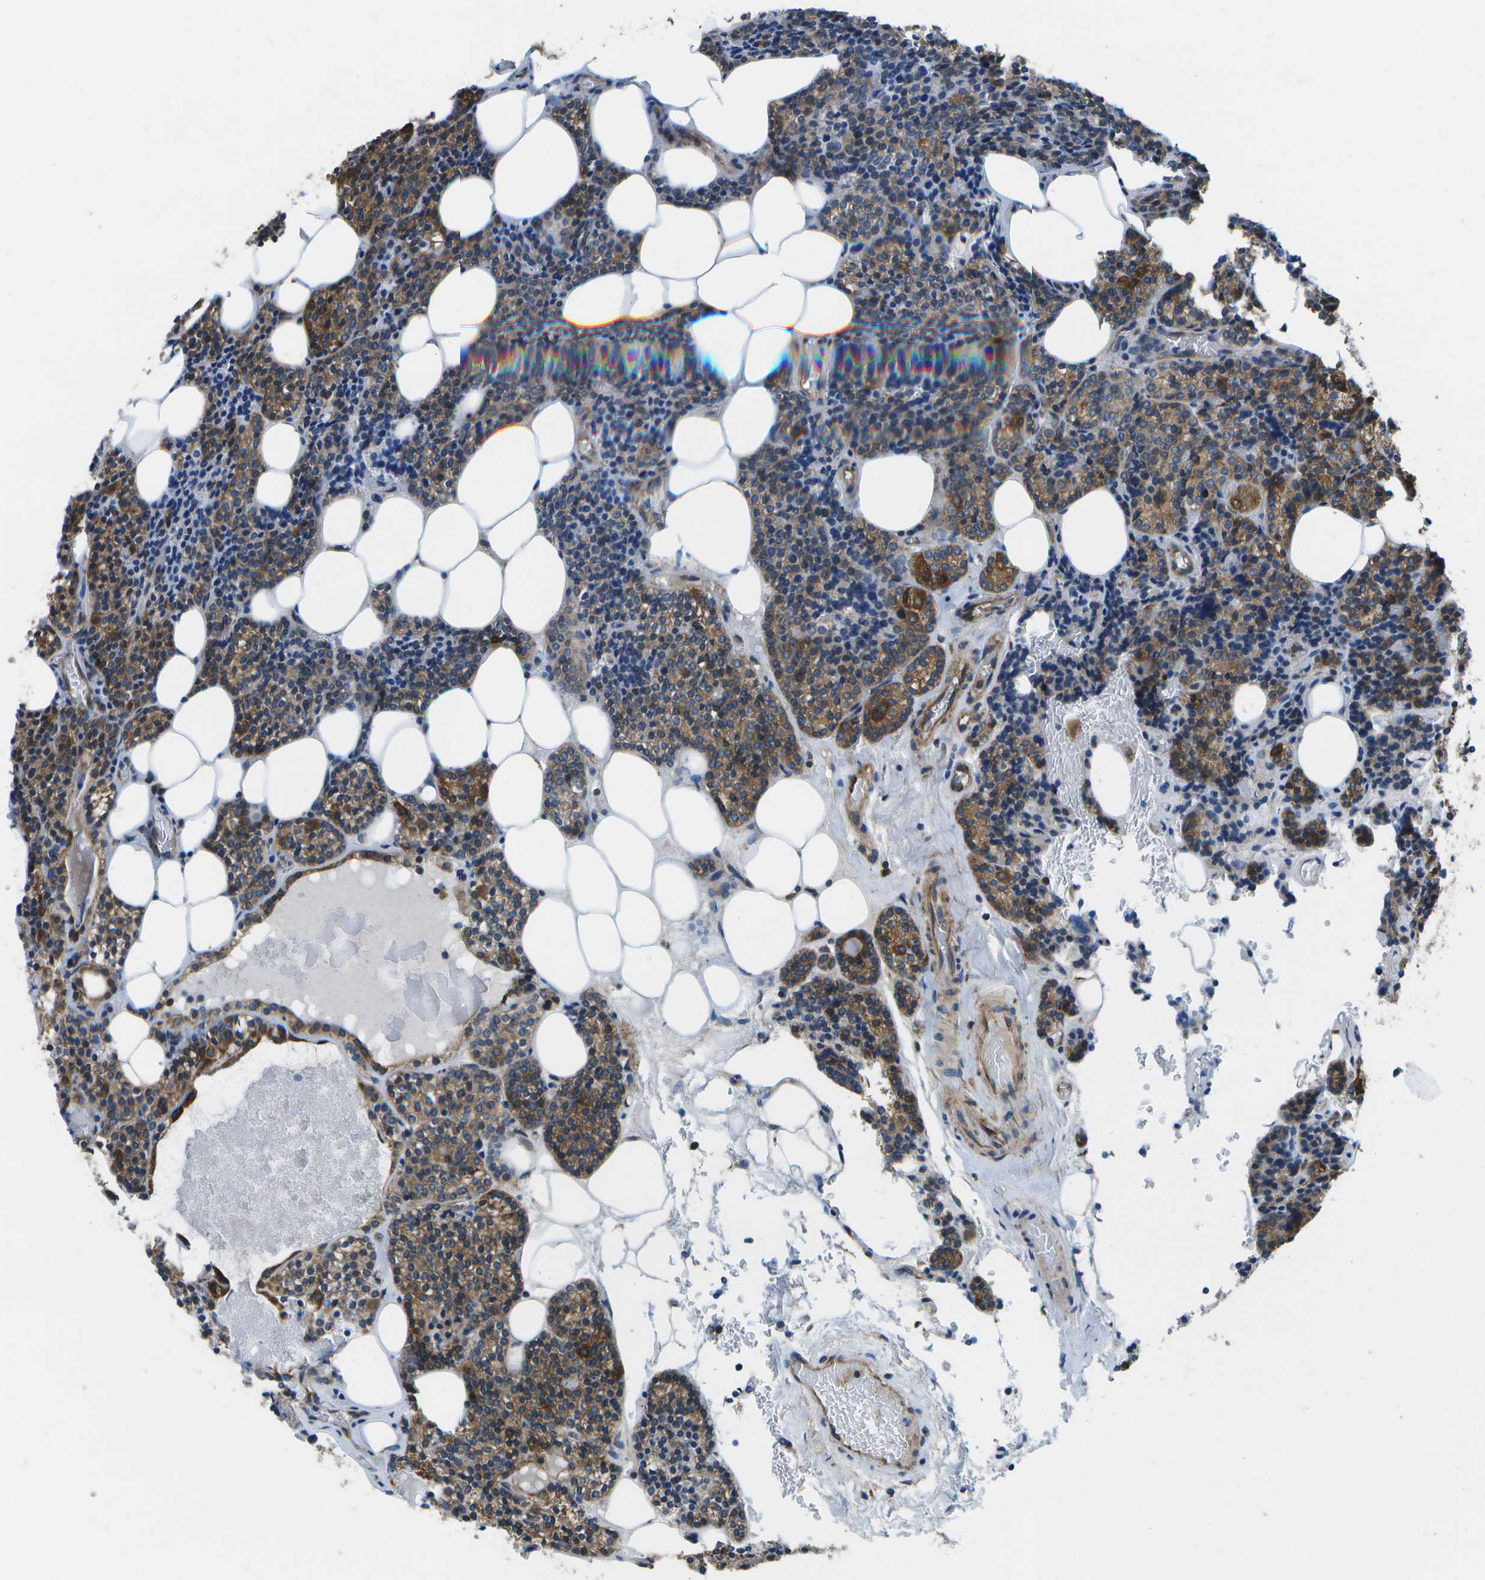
{"staining": {"intensity": "moderate", "quantity": ">75%", "location": "cytoplasmic/membranous"}, "tissue": "parathyroid gland", "cell_type": "Glandular cells", "image_type": "normal", "snomed": [{"axis": "morphology", "description": "Normal tissue, NOS"}, {"axis": "morphology", "description": "Adenoma, NOS"}, {"axis": "topography", "description": "Parathyroid gland"}], "caption": "Protein staining of benign parathyroid gland shows moderate cytoplasmic/membranous expression in approximately >75% of glandular cells.", "gene": "MVK", "patient": {"sex": "female", "age": 54}}